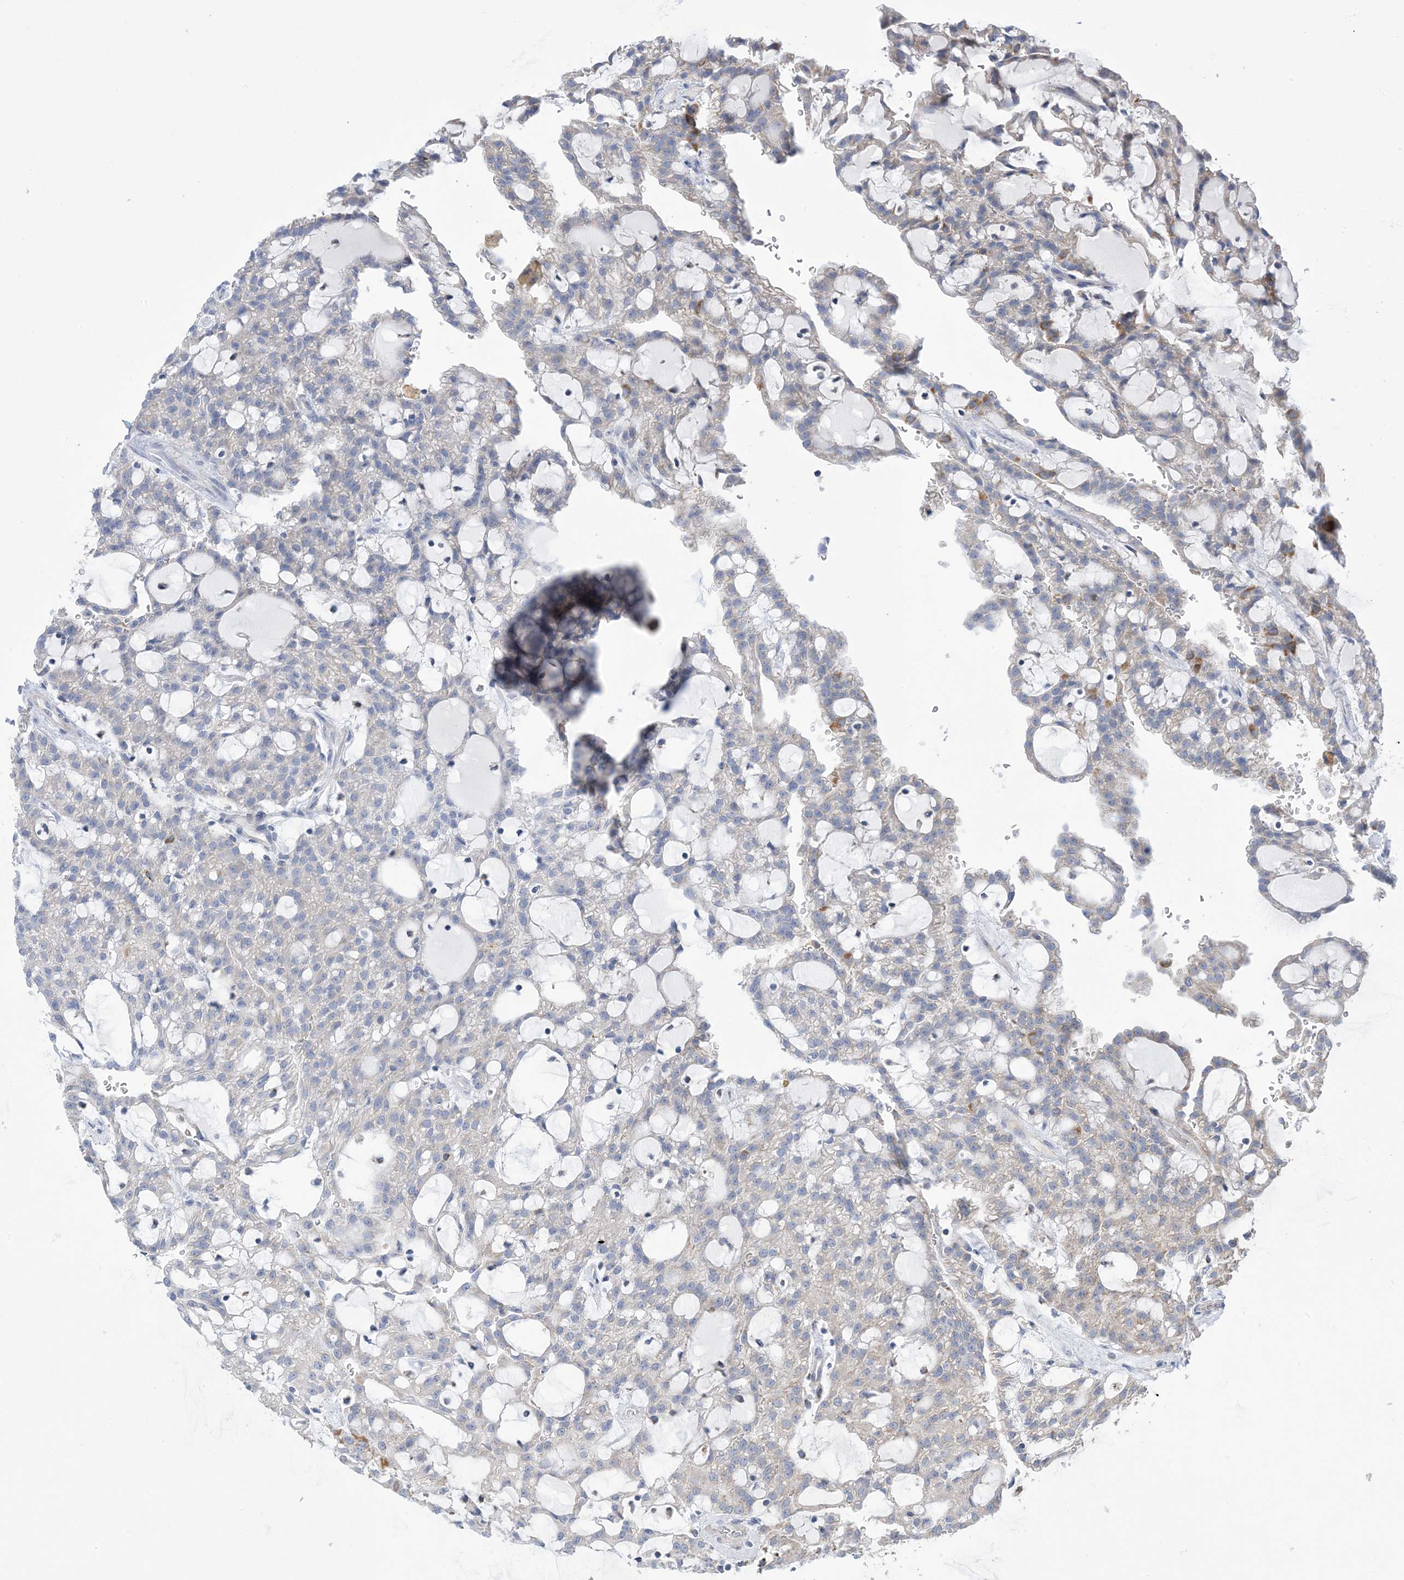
{"staining": {"intensity": "negative", "quantity": "none", "location": "none"}, "tissue": "renal cancer", "cell_type": "Tumor cells", "image_type": "cancer", "snomed": [{"axis": "morphology", "description": "Adenocarcinoma, NOS"}, {"axis": "topography", "description": "Kidney"}], "caption": "An immunohistochemistry (IHC) histopathology image of renal cancer (adenocarcinoma) is shown. There is no staining in tumor cells of renal cancer (adenocarcinoma).", "gene": "CLEC16A", "patient": {"sex": "male", "age": 63}}